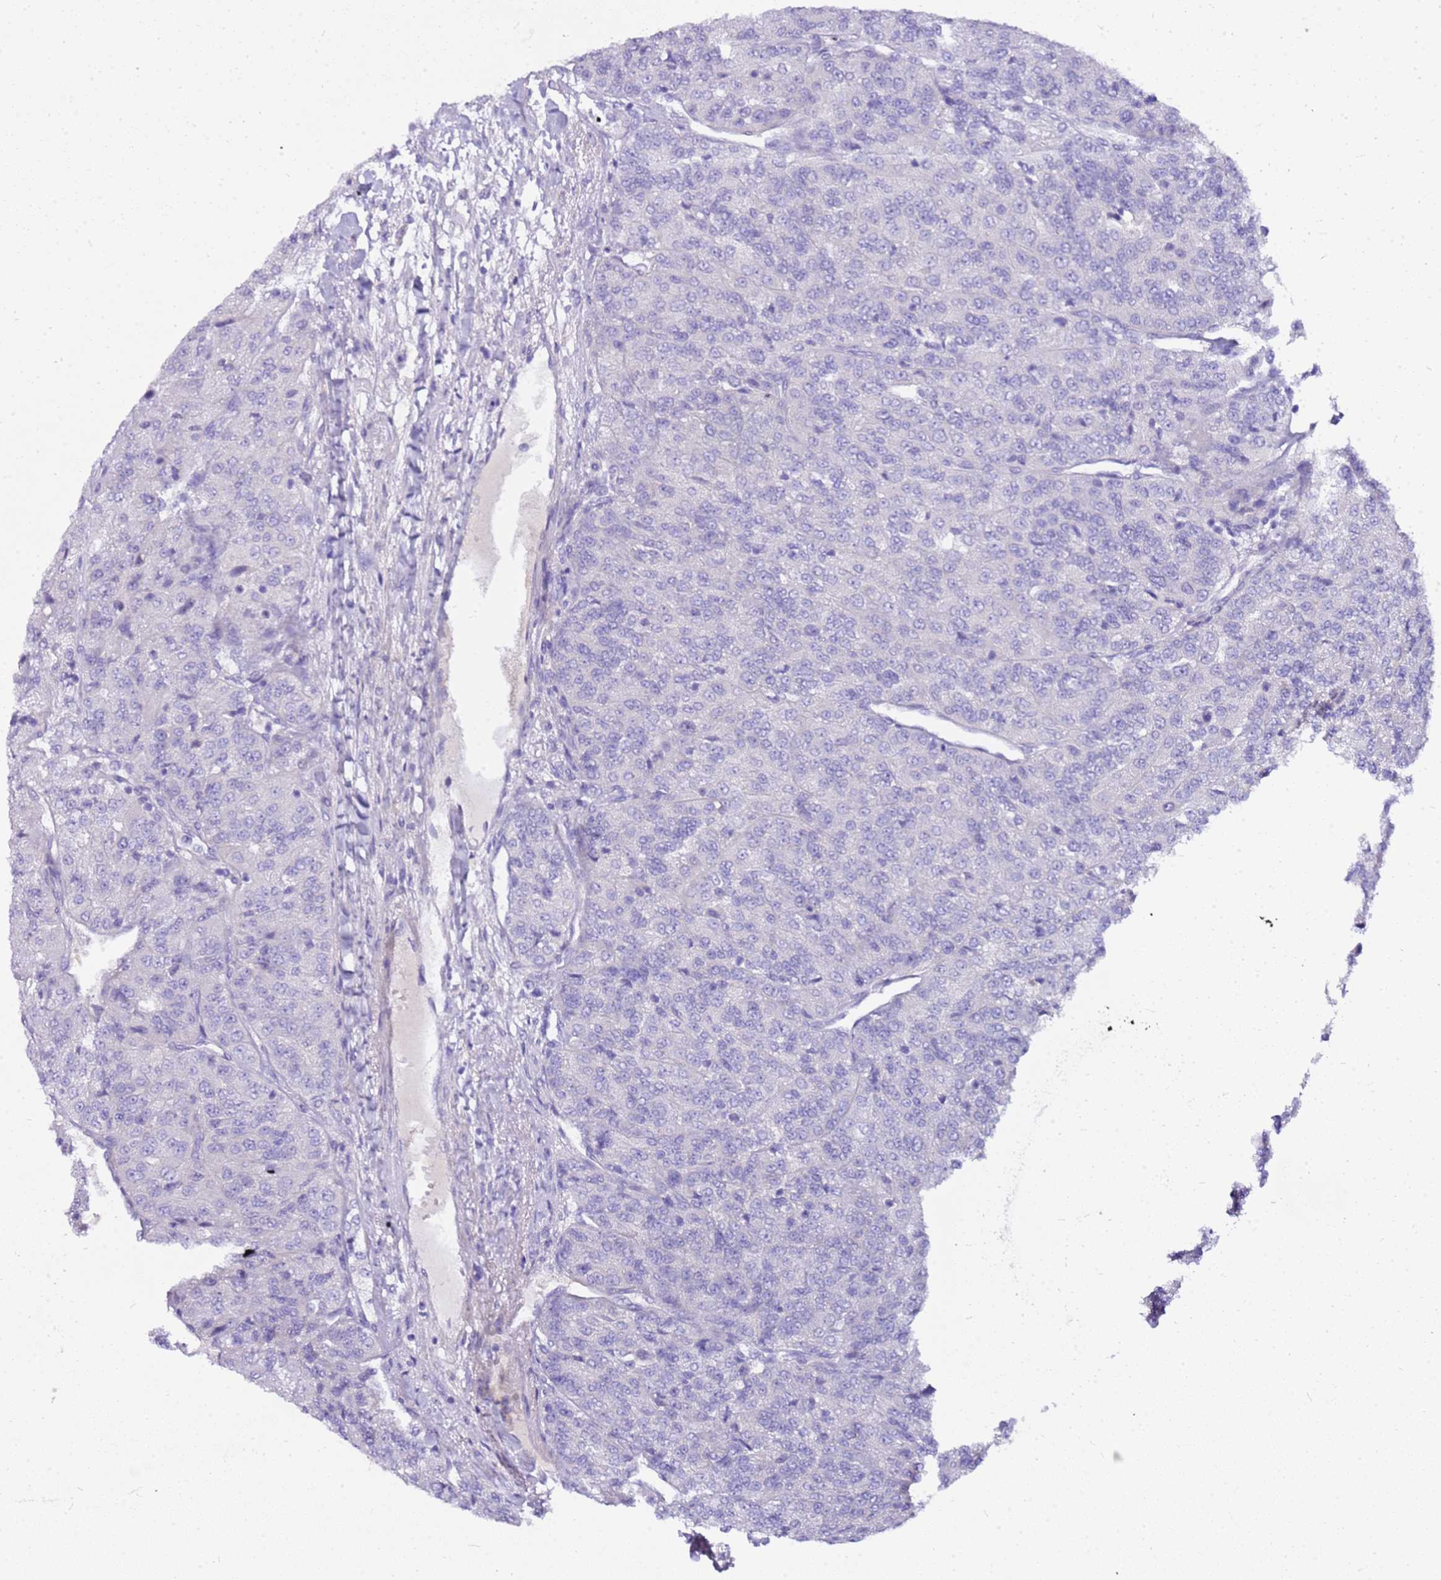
{"staining": {"intensity": "negative", "quantity": "none", "location": "none"}, "tissue": "renal cancer", "cell_type": "Tumor cells", "image_type": "cancer", "snomed": [{"axis": "morphology", "description": "Adenocarcinoma, NOS"}, {"axis": "topography", "description": "Kidney"}], "caption": "Renal adenocarcinoma stained for a protein using immunohistochemistry (IHC) exhibits no positivity tumor cells.", "gene": "DCDC2B", "patient": {"sex": "female", "age": 63}}